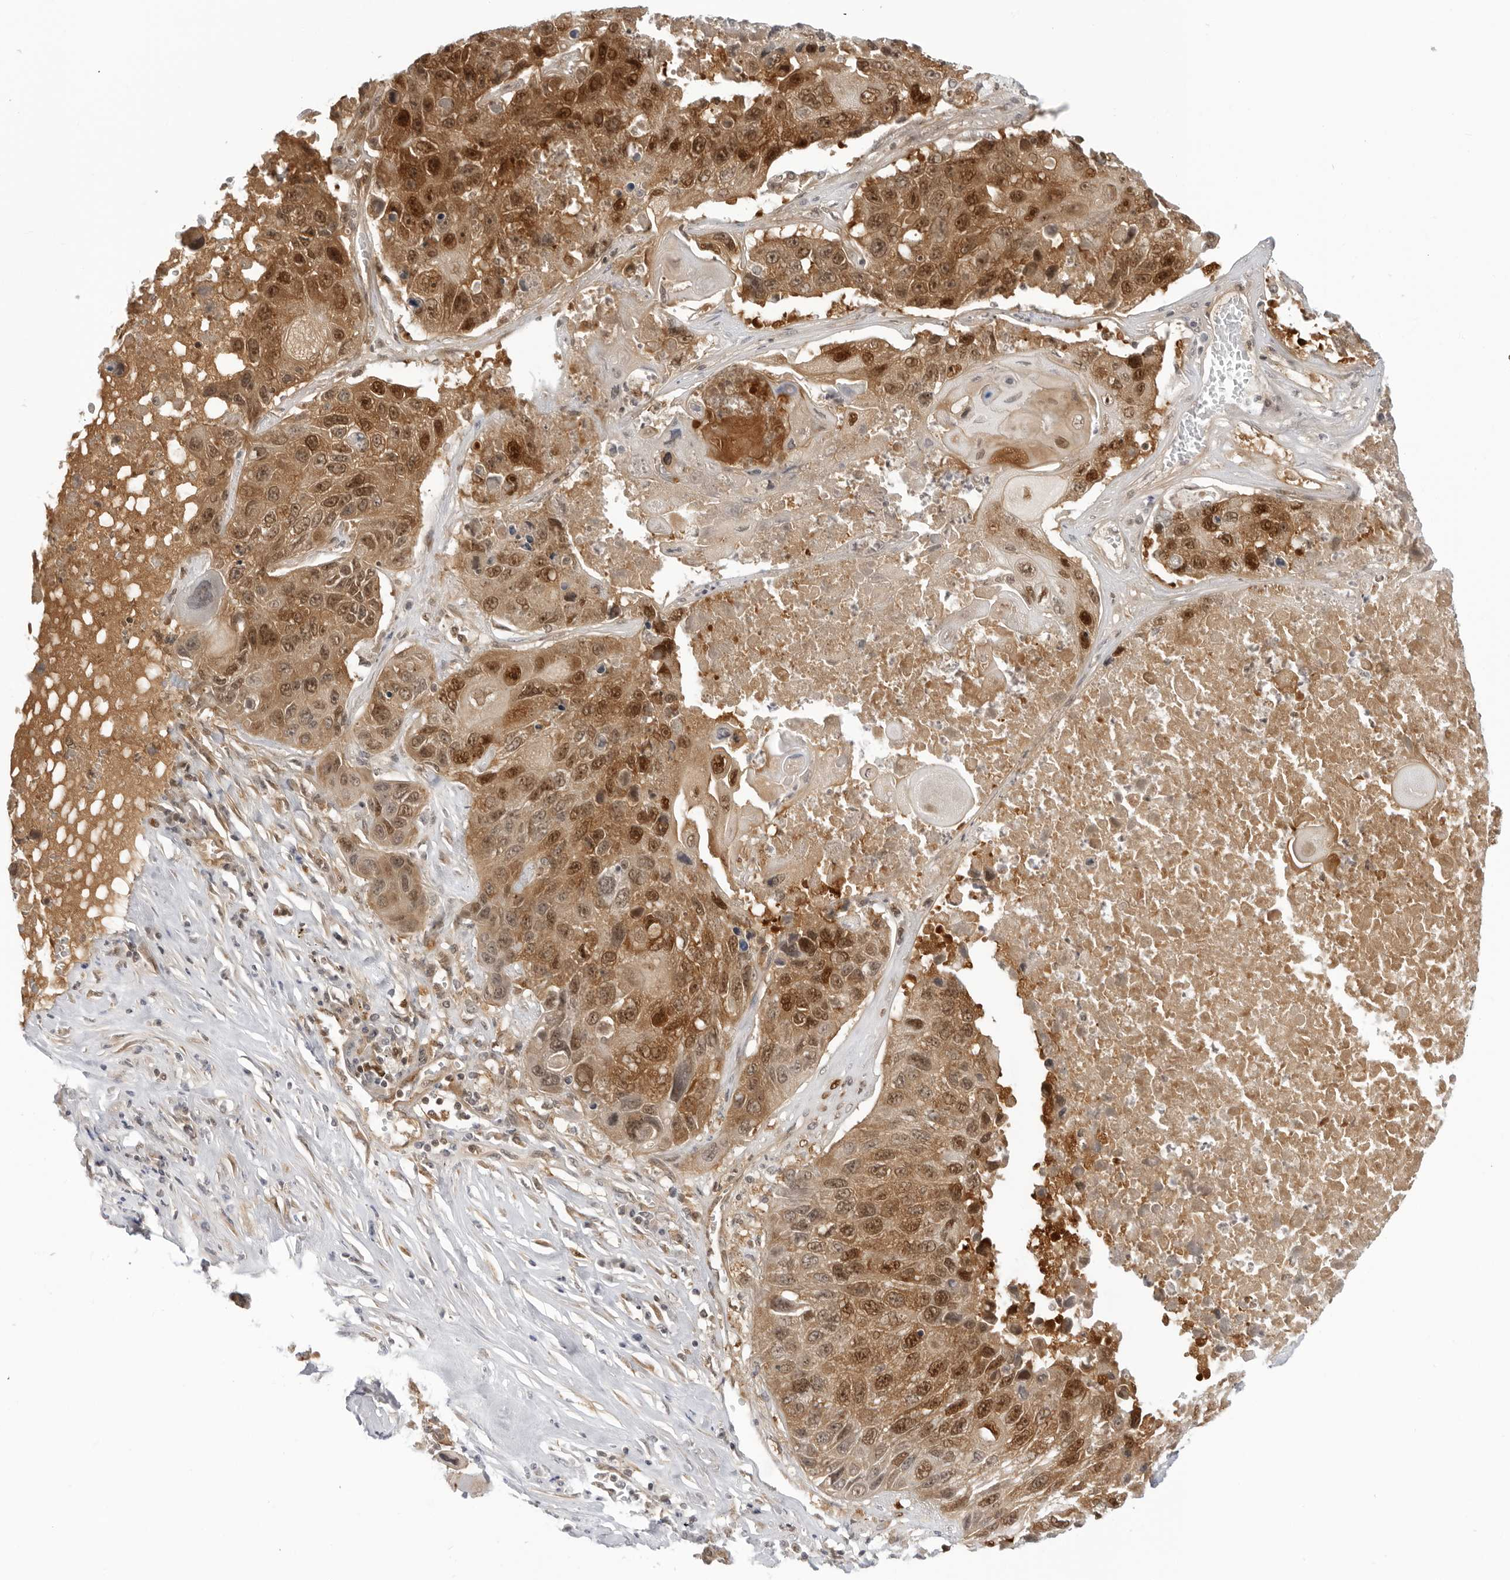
{"staining": {"intensity": "moderate", "quantity": ">75%", "location": "cytoplasmic/membranous,nuclear"}, "tissue": "lung cancer", "cell_type": "Tumor cells", "image_type": "cancer", "snomed": [{"axis": "morphology", "description": "Squamous cell carcinoma, NOS"}, {"axis": "topography", "description": "Lung"}], "caption": "Immunohistochemistry photomicrograph of lung squamous cell carcinoma stained for a protein (brown), which demonstrates medium levels of moderate cytoplasmic/membranous and nuclear staining in about >75% of tumor cells.", "gene": "SUGCT", "patient": {"sex": "male", "age": 61}}